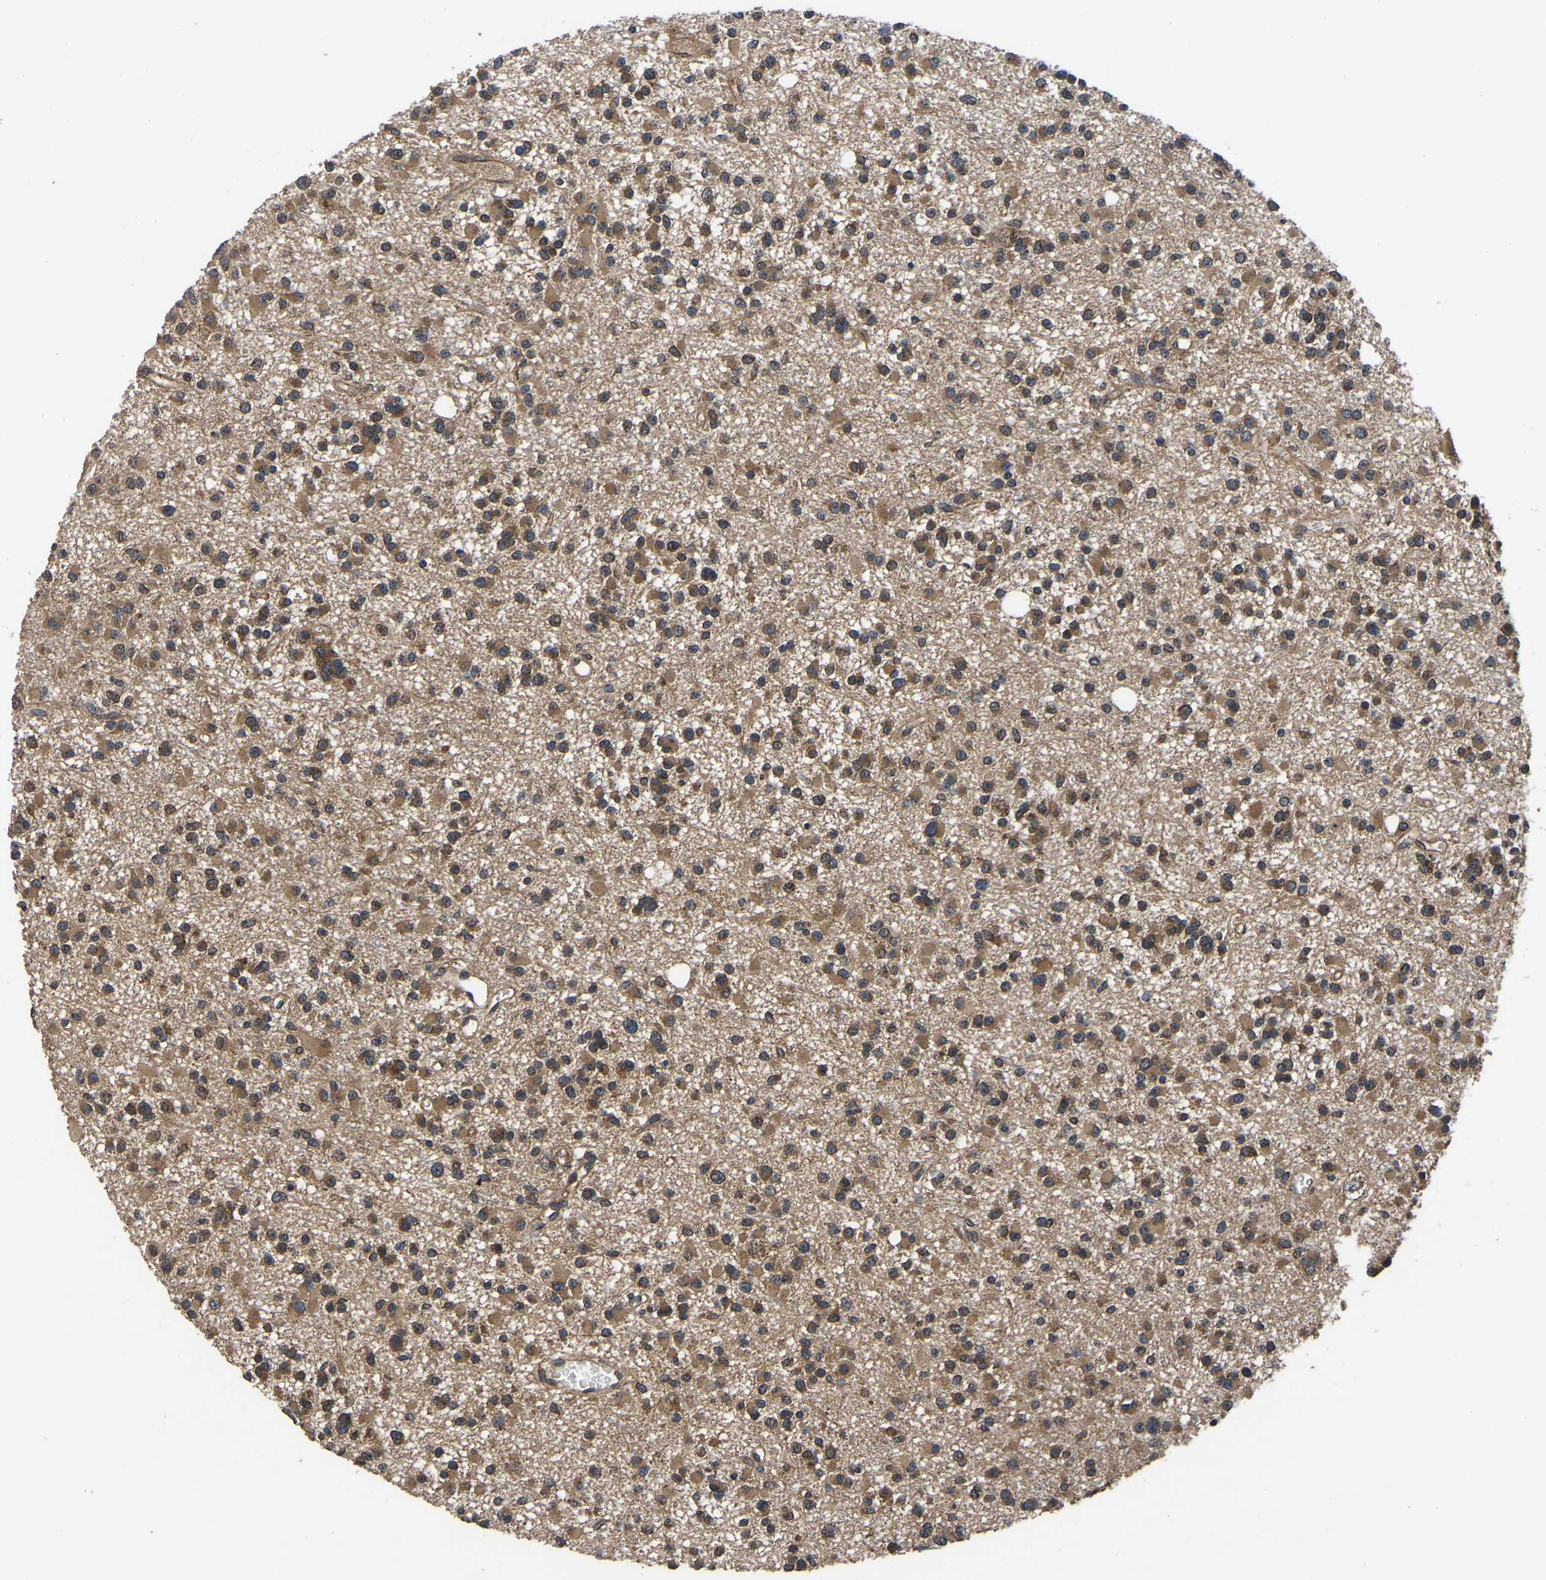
{"staining": {"intensity": "moderate", "quantity": ">75%", "location": "cytoplasmic/membranous"}, "tissue": "glioma", "cell_type": "Tumor cells", "image_type": "cancer", "snomed": [{"axis": "morphology", "description": "Glioma, malignant, Low grade"}, {"axis": "topography", "description": "Brain"}], "caption": "Immunohistochemistry (IHC) of human glioma displays medium levels of moderate cytoplasmic/membranous expression in approximately >75% of tumor cells.", "gene": "CRYZL1", "patient": {"sex": "female", "age": 22}}